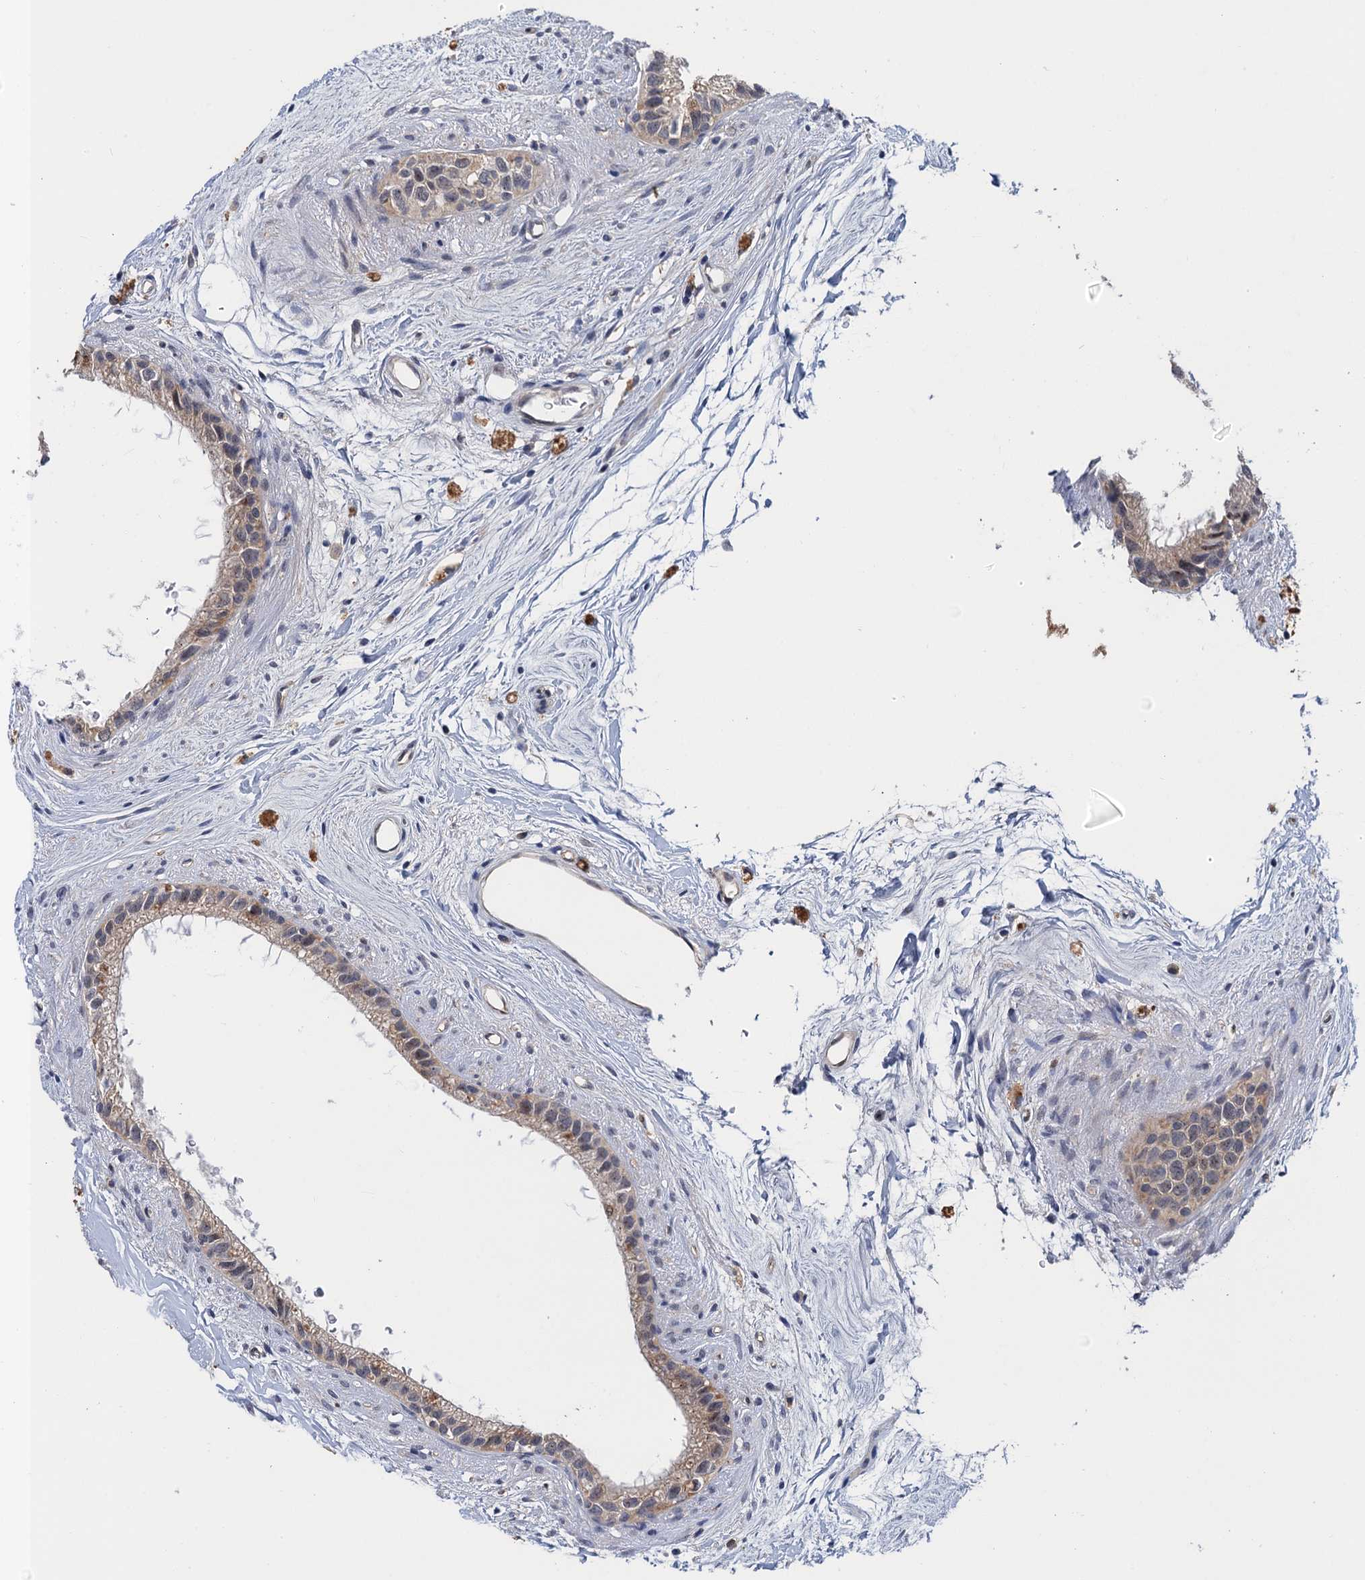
{"staining": {"intensity": "moderate", "quantity": ">75%", "location": "cytoplasmic/membranous"}, "tissue": "epididymis", "cell_type": "Glandular cells", "image_type": "normal", "snomed": [{"axis": "morphology", "description": "Normal tissue, NOS"}, {"axis": "topography", "description": "Epididymis"}], "caption": "Brown immunohistochemical staining in unremarkable epididymis exhibits moderate cytoplasmic/membranous positivity in approximately >75% of glandular cells.", "gene": "NEK8", "patient": {"sex": "male", "age": 80}}